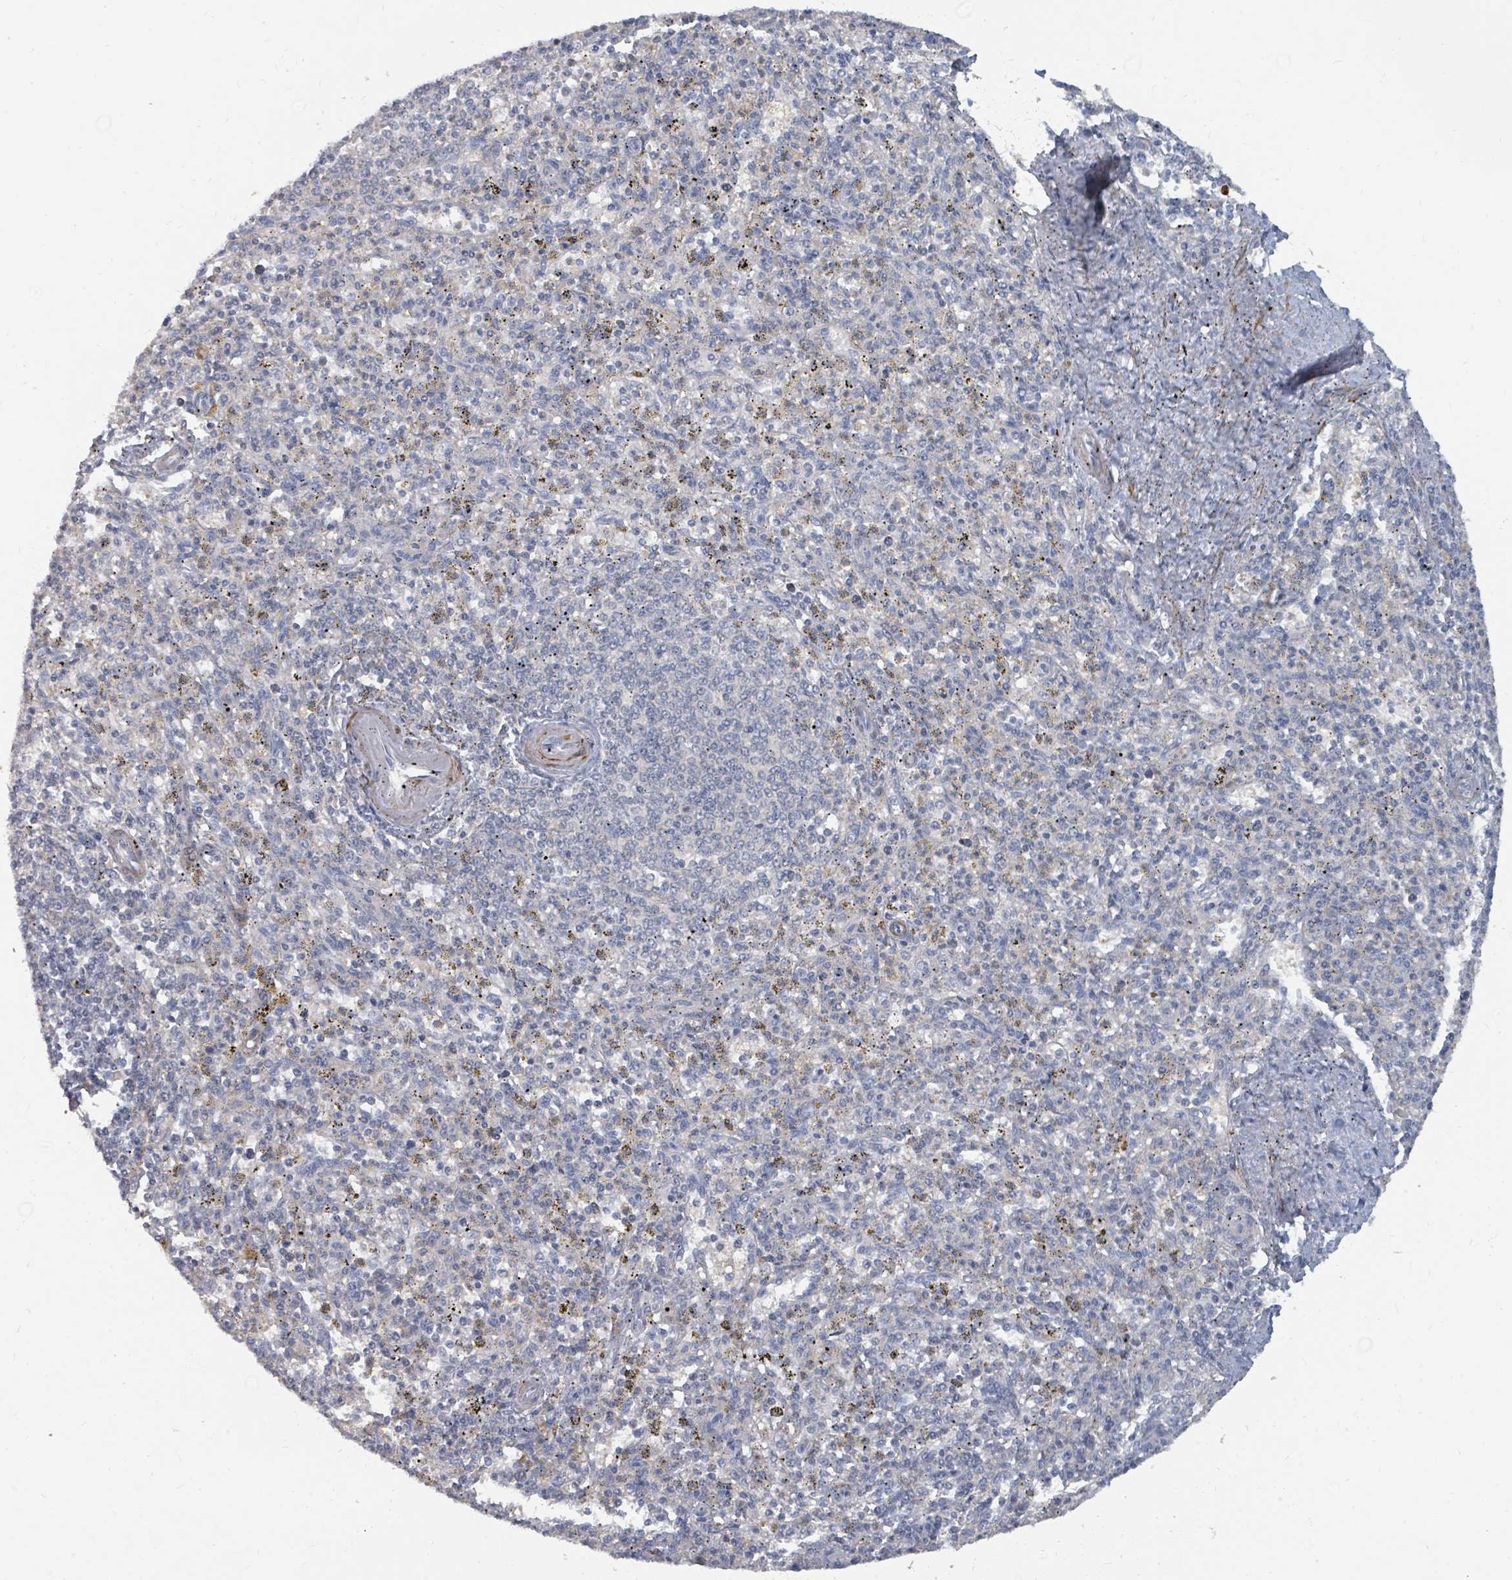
{"staining": {"intensity": "weak", "quantity": "<25%", "location": "cytoplasmic/membranous"}, "tissue": "spleen", "cell_type": "Cells in red pulp", "image_type": "normal", "snomed": [{"axis": "morphology", "description": "Normal tissue, NOS"}, {"axis": "topography", "description": "Spleen"}], "caption": "This is a photomicrograph of IHC staining of unremarkable spleen, which shows no expression in cells in red pulp.", "gene": "ARGFX", "patient": {"sex": "male", "age": 72}}